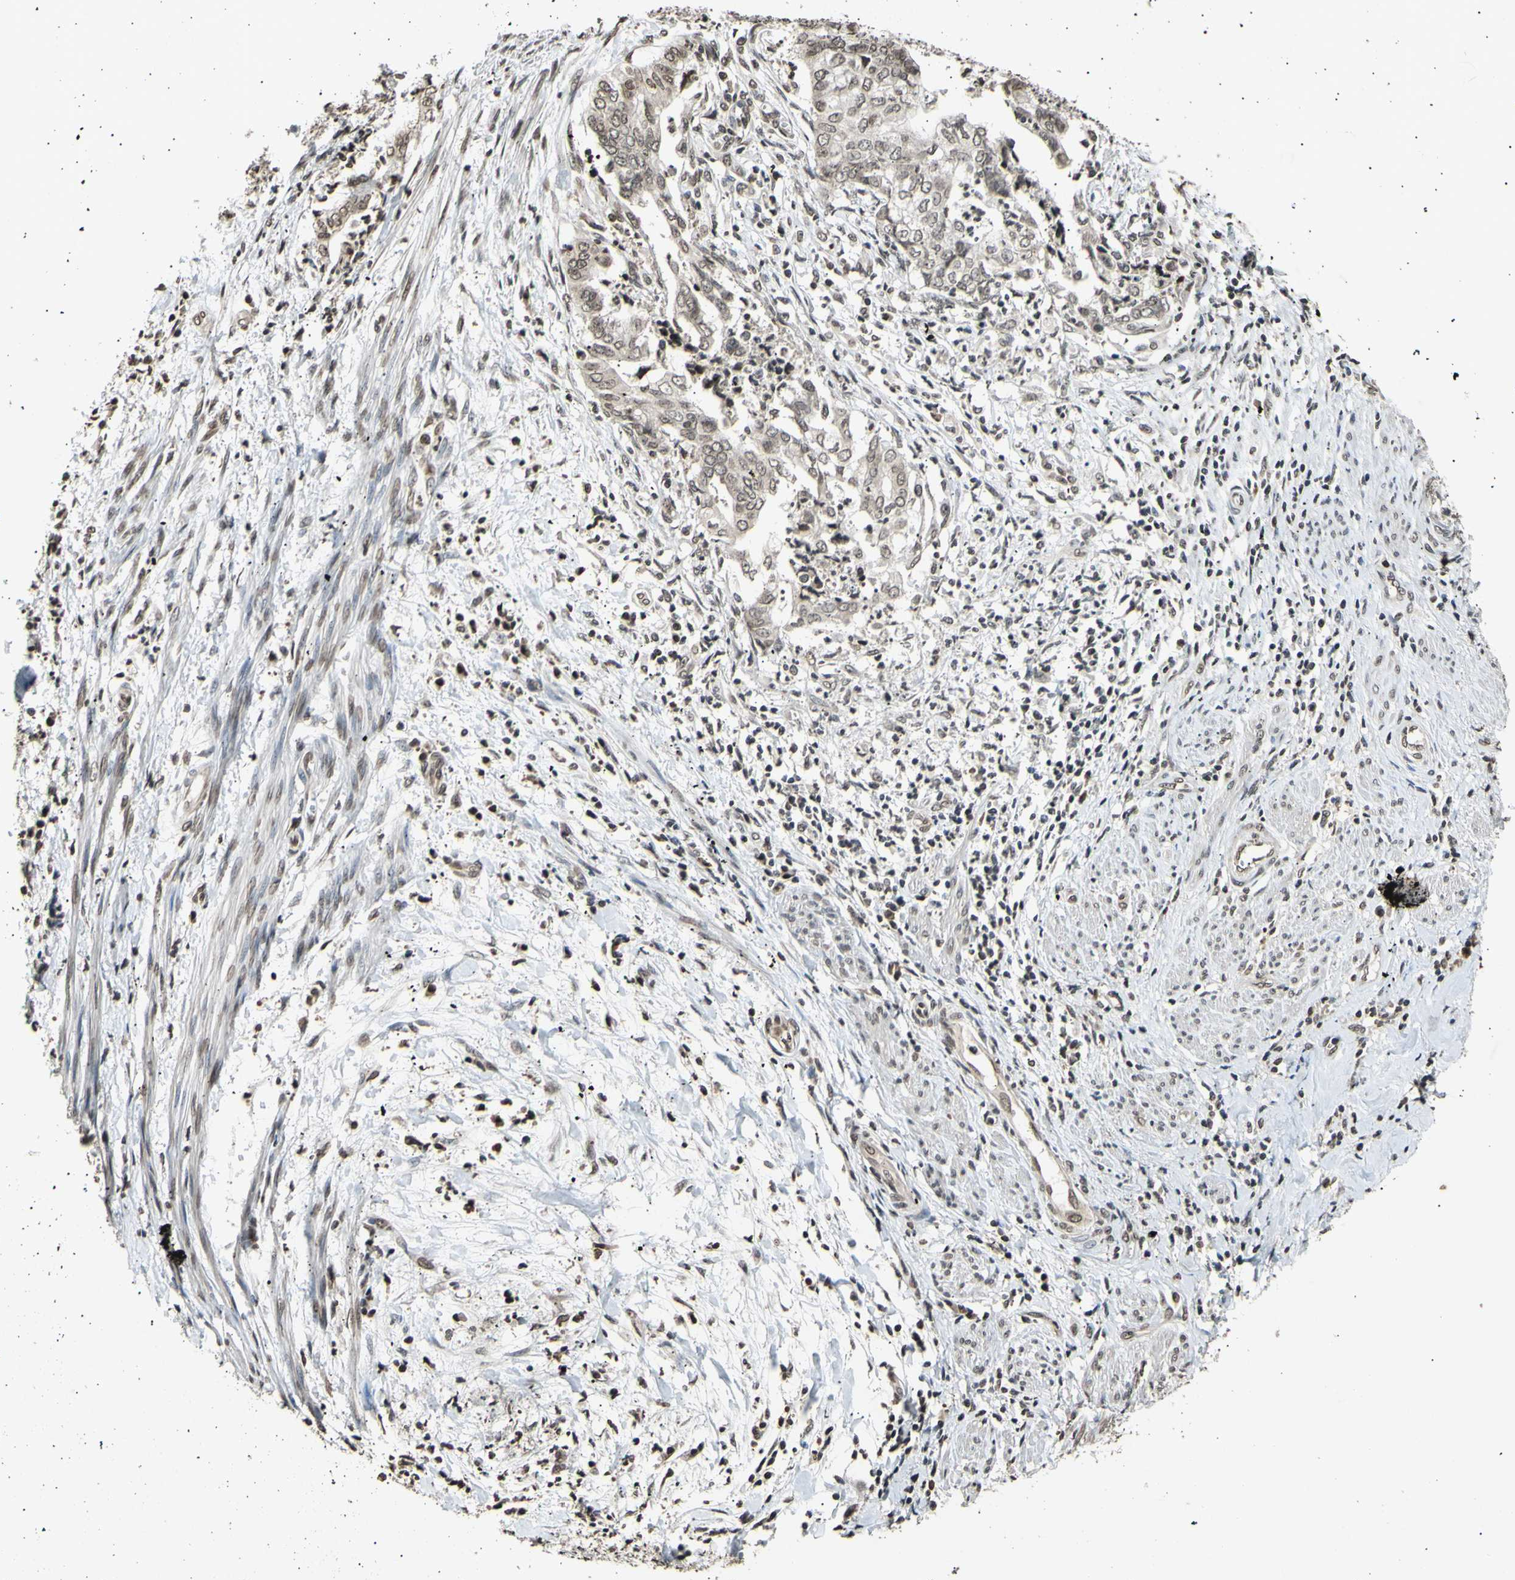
{"staining": {"intensity": "weak", "quantity": ">75%", "location": "cytoplasmic/membranous,nuclear"}, "tissue": "endometrial cancer", "cell_type": "Tumor cells", "image_type": "cancer", "snomed": [{"axis": "morphology", "description": "Necrosis, NOS"}, {"axis": "morphology", "description": "Adenocarcinoma, NOS"}, {"axis": "topography", "description": "Endometrium"}], "caption": "This image displays endometrial adenocarcinoma stained with IHC to label a protein in brown. The cytoplasmic/membranous and nuclear of tumor cells show weak positivity for the protein. Nuclei are counter-stained blue.", "gene": "ANAPC7", "patient": {"sex": "female", "age": 79}}